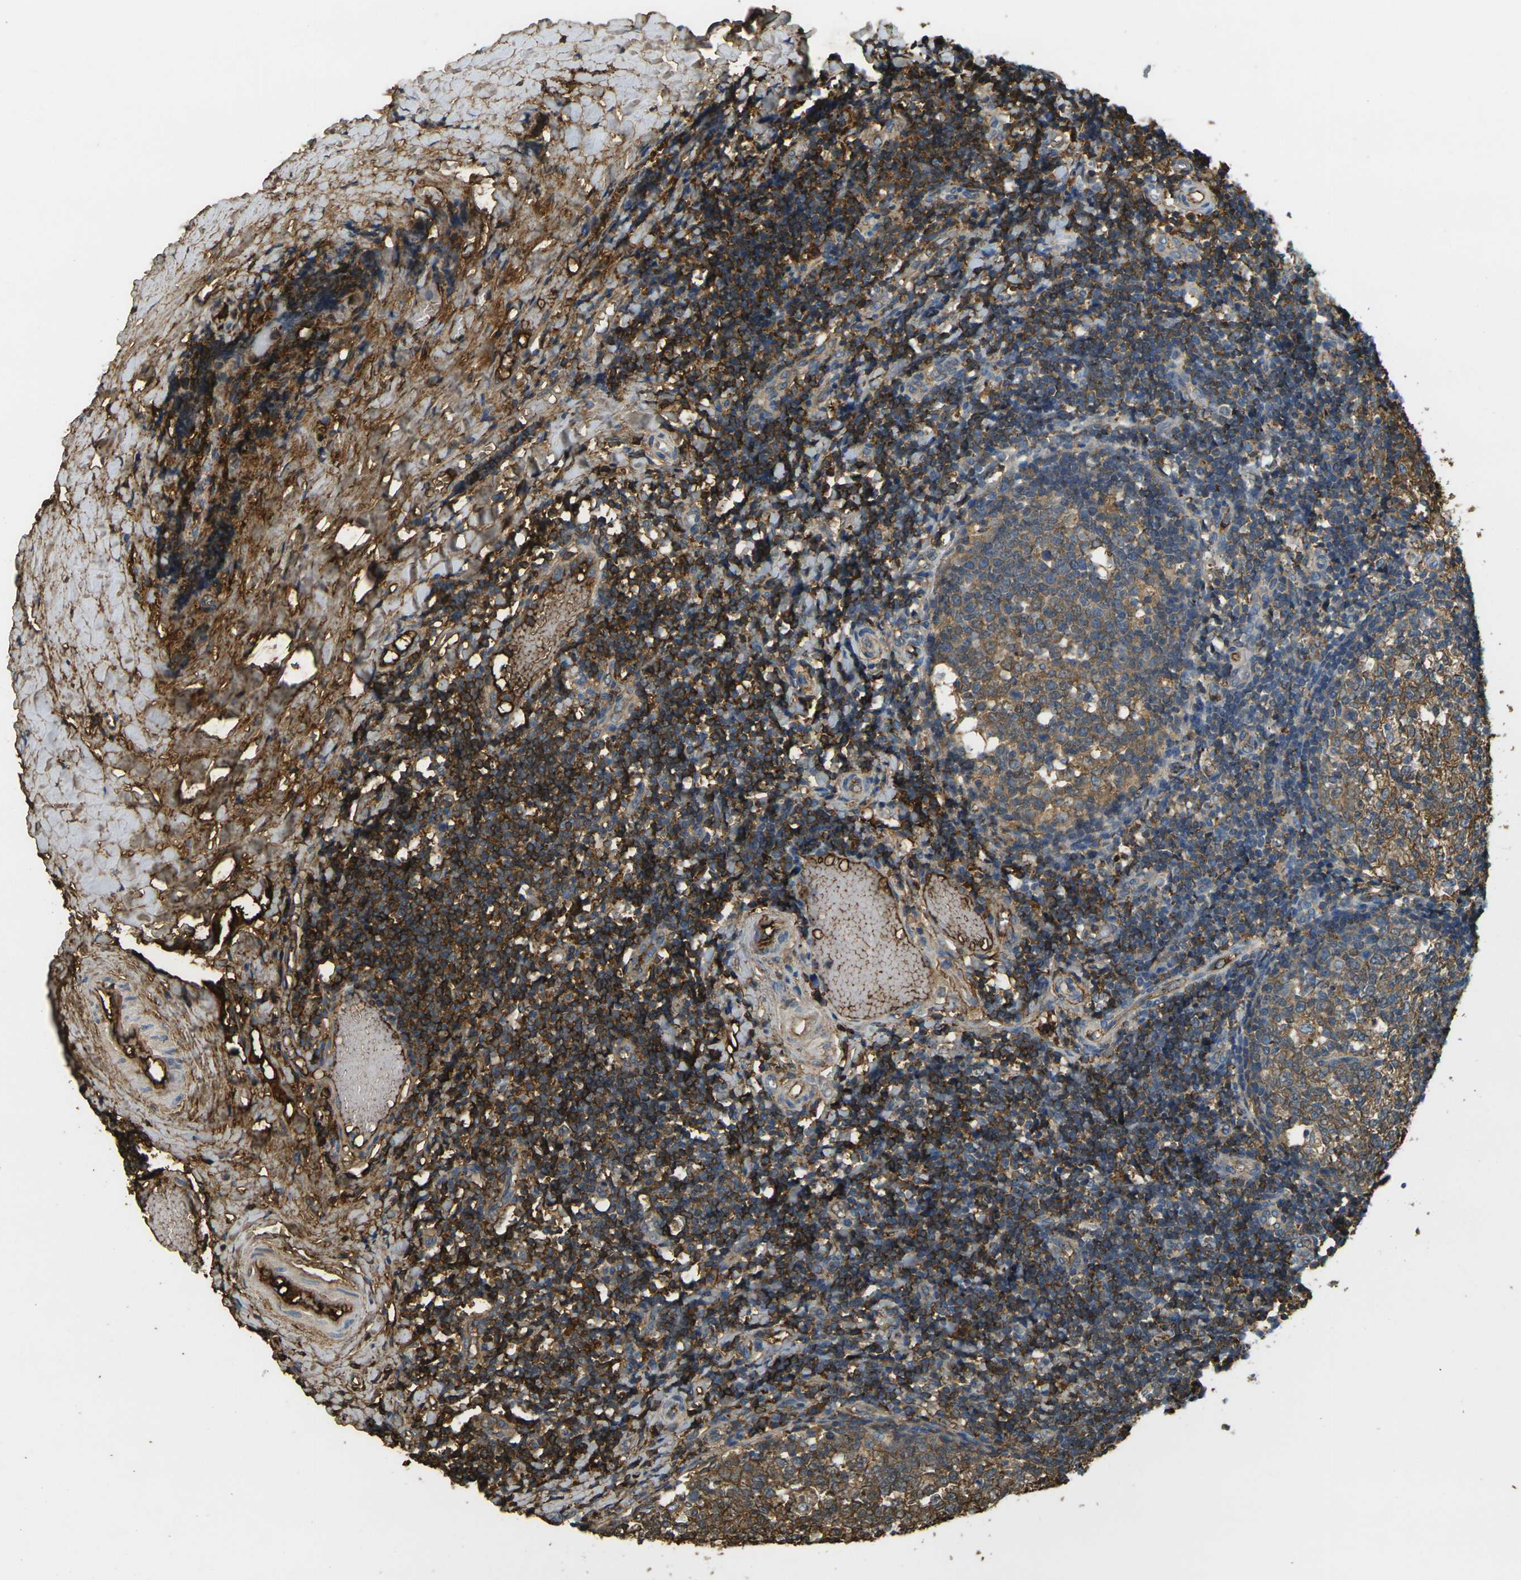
{"staining": {"intensity": "moderate", "quantity": ">75%", "location": "cytoplasmic/membranous"}, "tissue": "tonsil", "cell_type": "Germinal center cells", "image_type": "normal", "snomed": [{"axis": "morphology", "description": "Normal tissue, NOS"}, {"axis": "topography", "description": "Tonsil"}], "caption": "IHC photomicrograph of benign human tonsil stained for a protein (brown), which demonstrates medium levels of moderate cytoplasmic/membranous staining in approximately >75% of germinal center cells.", "gene": "PLCD1", "patient": {"sex": "female", "age": 19}}